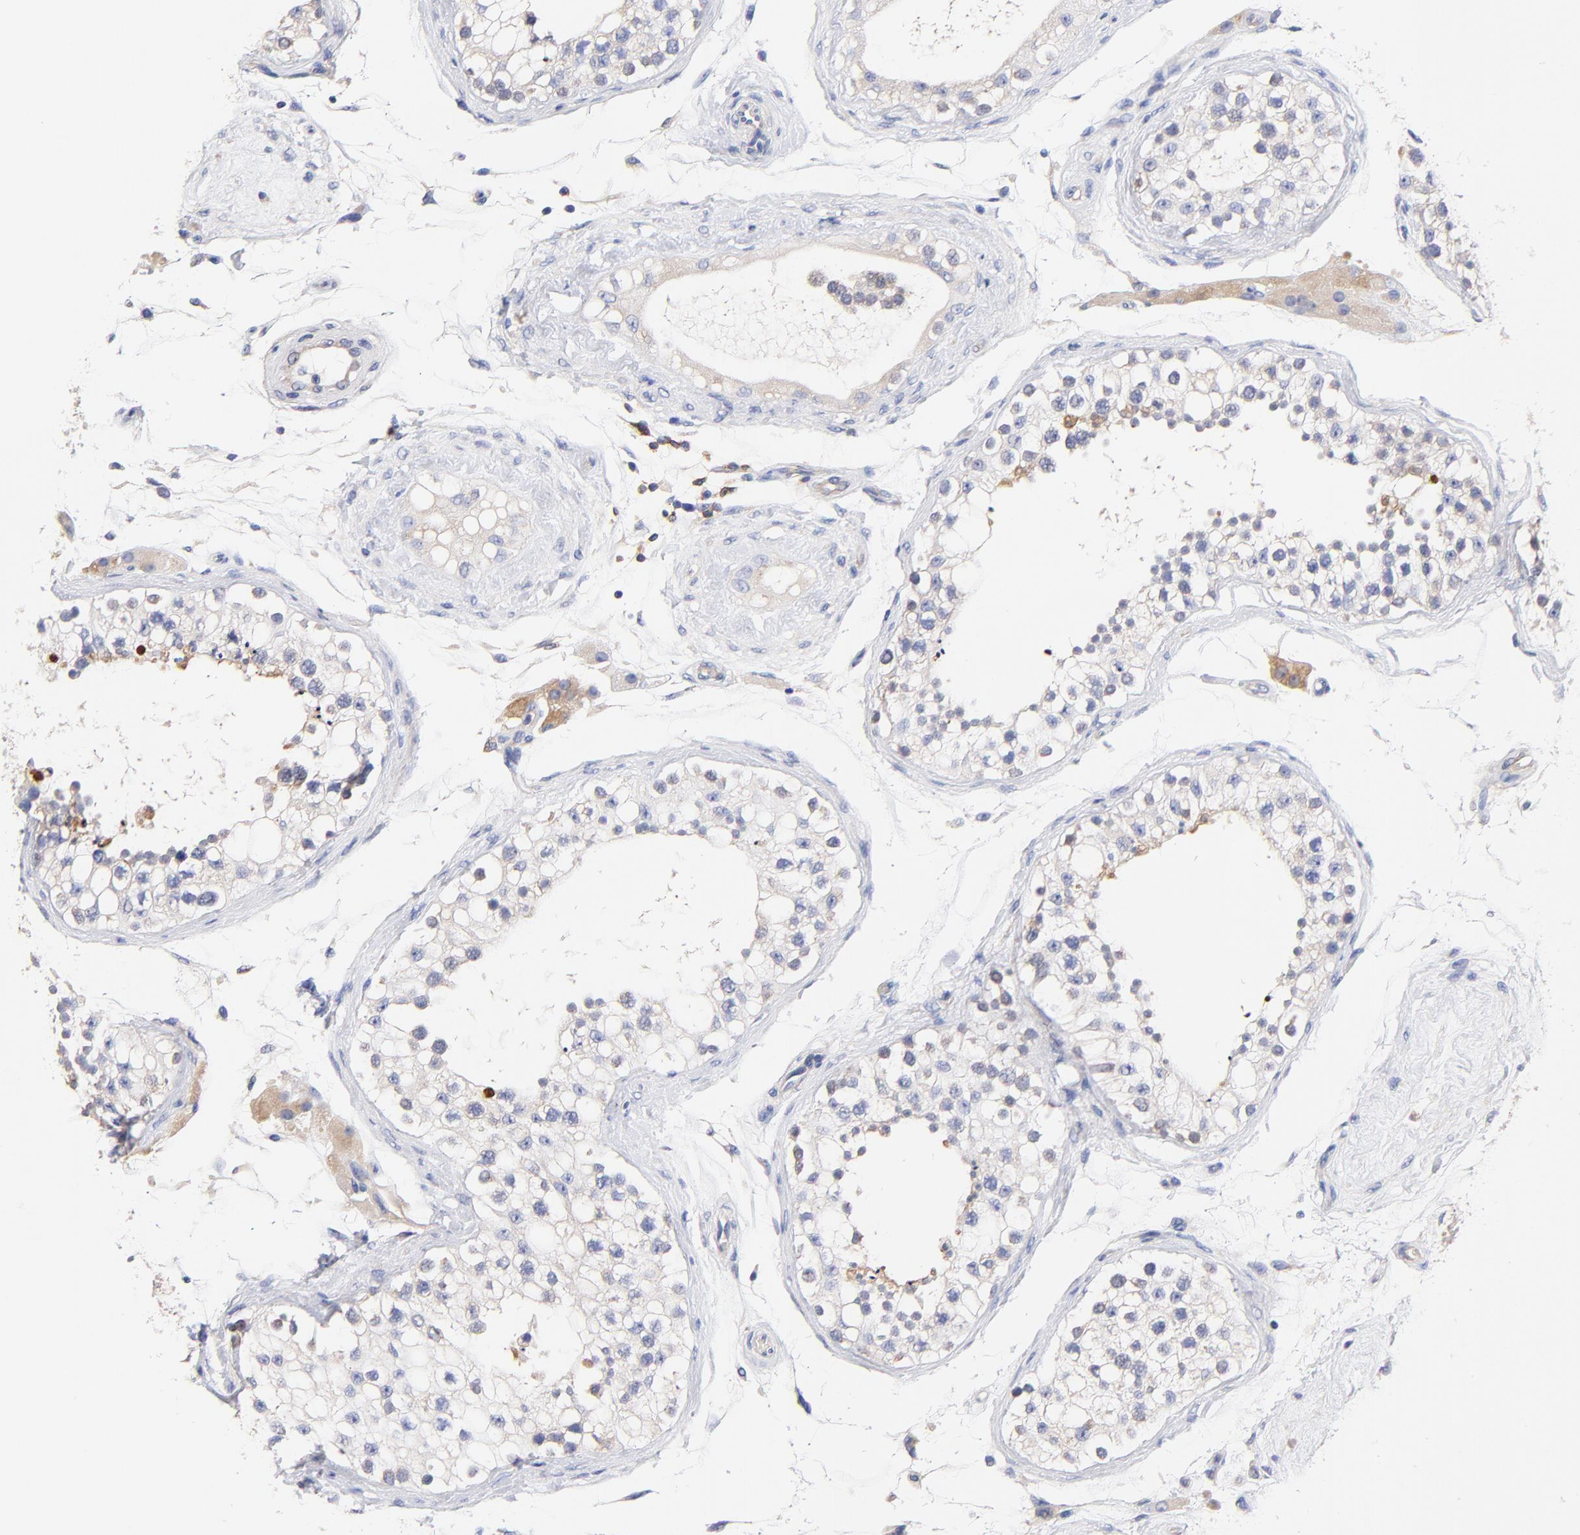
{"staining": {"intensity": "negative", "quantity": "none", "location": "none"}, "tissue": "testis", "cell_type": "Cells in seminiferous ducts", "image_type": "normal", "snomed": [{"axis": "morphology", "description": "Normal tissue, NOS"}, {"axis": "topography", "description": "Testis"}], "caption": "High power microscopy histopathology image of an immunohistochemistry (IHC) photomicrograph of benign testis, revealing no significant expression in cells in seminiferous ducts.", "gene": "TNFRSF13C", "patient": {"sex": "male", "age": 68}}